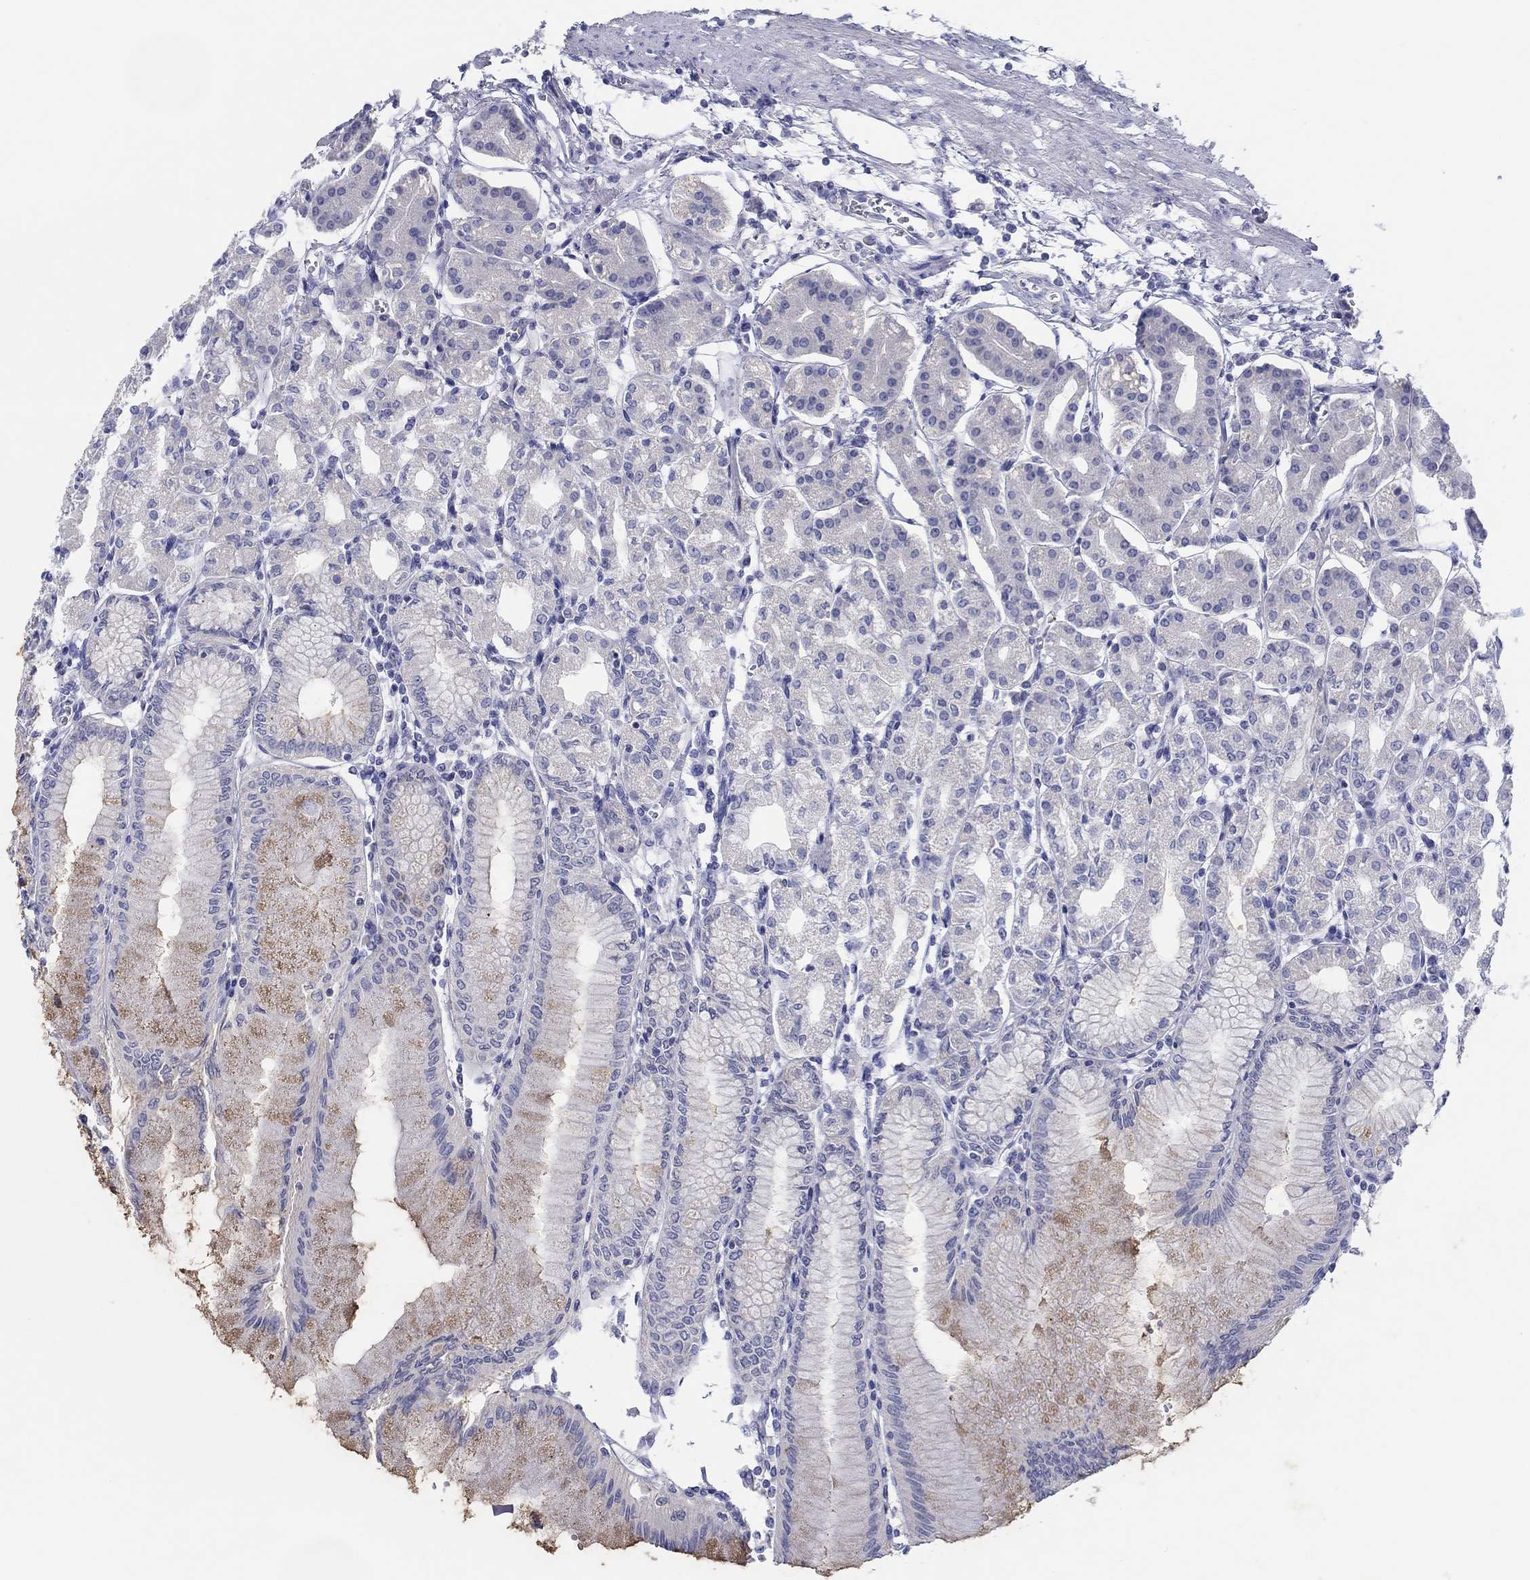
{"staining": {"intensity": "negative", "quantity": "none", "location": "none"}, "tissue": "stomach", "cell_type": "Glandular cells", "image_type": "normal", "snomed": [{"axis": "morphology", "description": "Normal tissue, NOS"}, {"axis": "topography", "description": "Skeletal muscle"}, {"axis": "topography", "description": "Stomach"}], "caption": "IHC of unremarkable stomach displays no positivity in glandular cells. (DAB (3,3'-diaminobenzidine) immunohistochemistry (IHC) visualized using brightfield microscopy, high magnification).", "gene": "HAPLN4", "patient": {"sex": "female", "age": 57}}